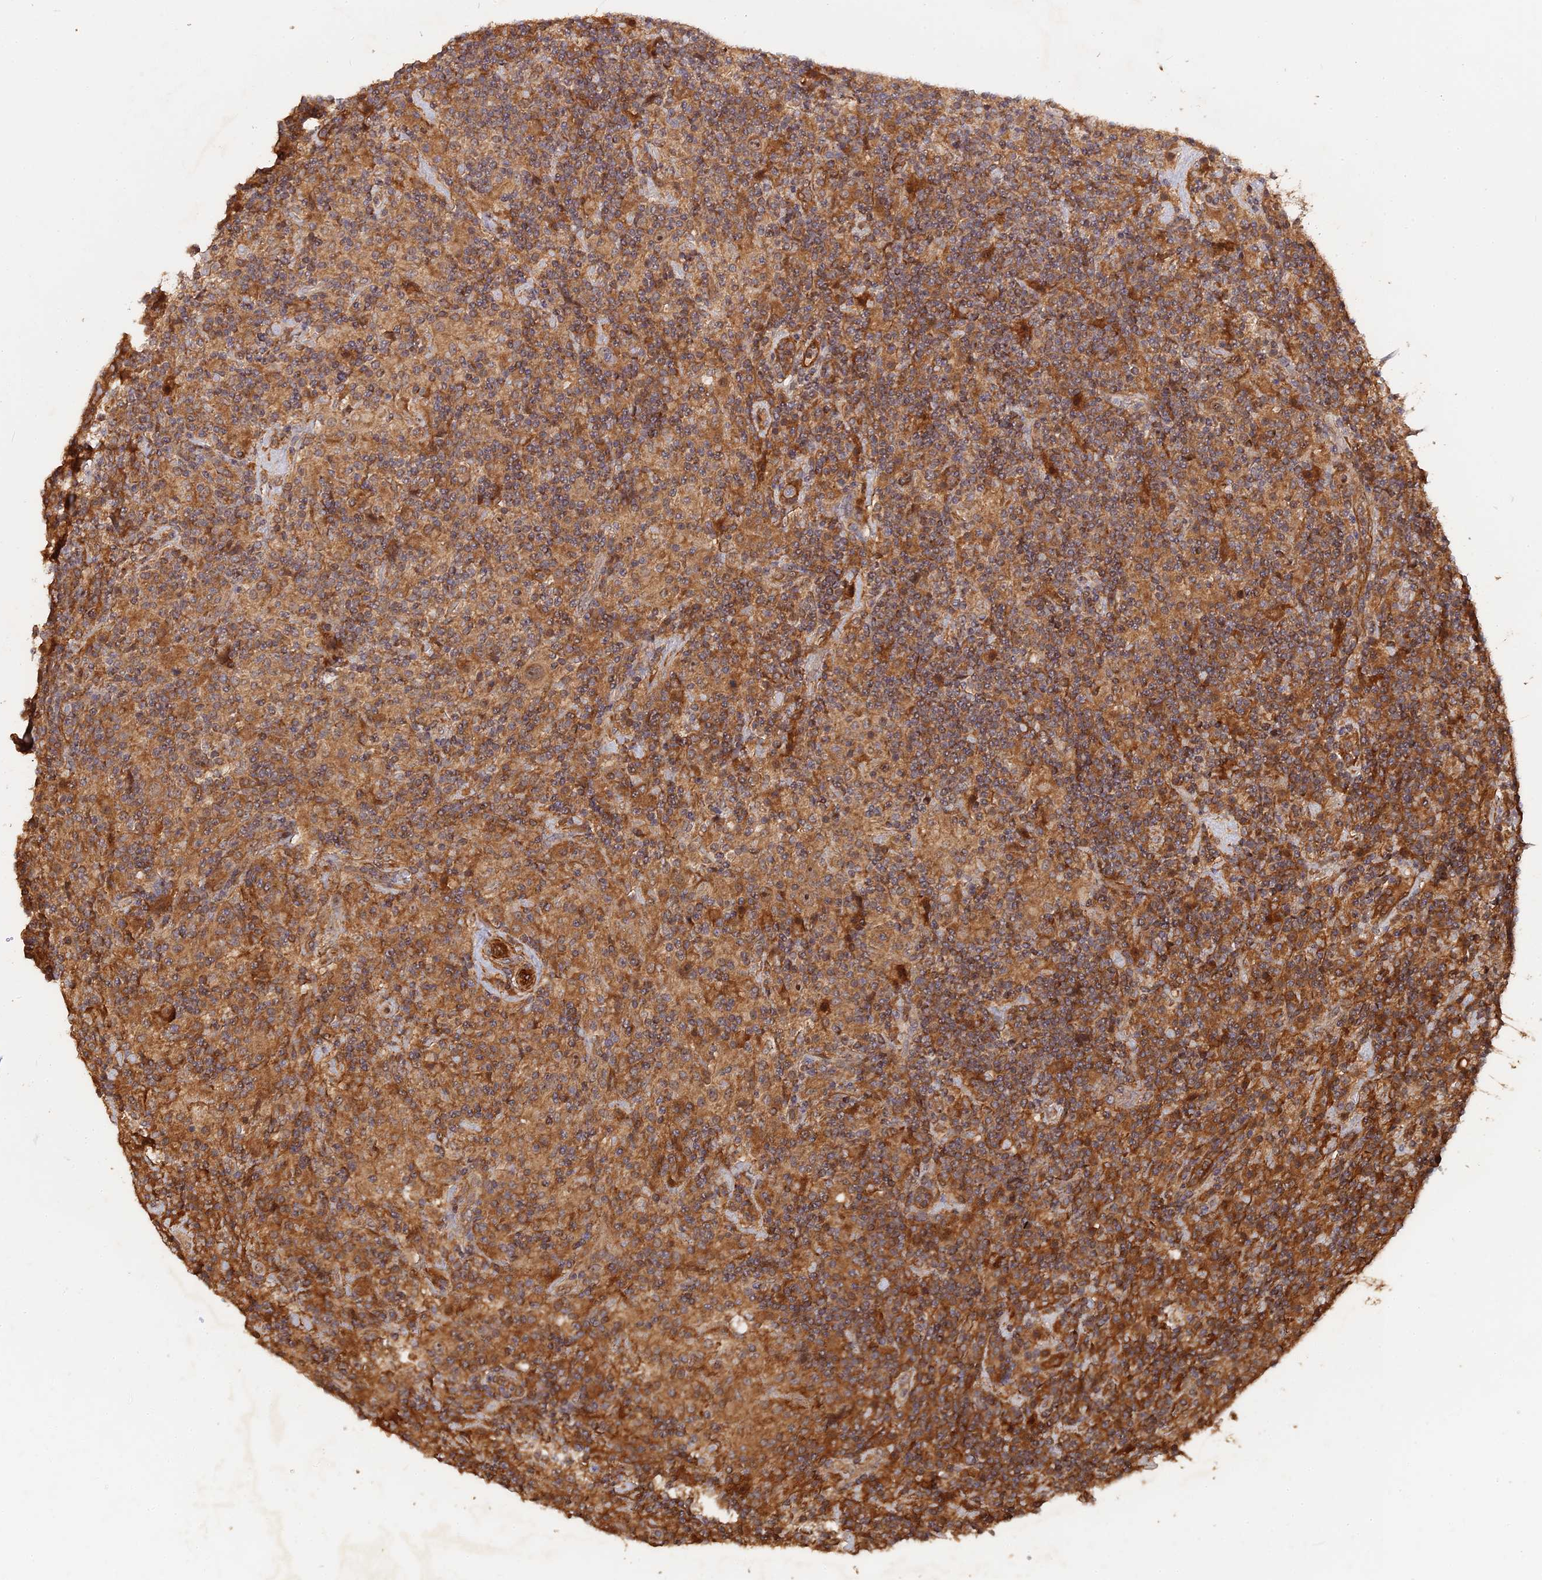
{"staining": {"intensity": "moderate", "quantity": ">75%", "location": "cytoplasmic/membranous"}, "tissue": "lymphoma", "cell_type": "Tumor cells", "image_type": "cancer", "snomed": [{"axis": "morphology", "description": "Hodgkin's disease, NOS"}, {"axis": "topography", "description": "Lymph node"}], "caption": "A brown stain highlights moderate cytoplasmic/membranous expression of a protein in Hodgkin's disease tumor cells.", "gene": "SAC3D1", "patient": {"sex": "male", "age": 70}}